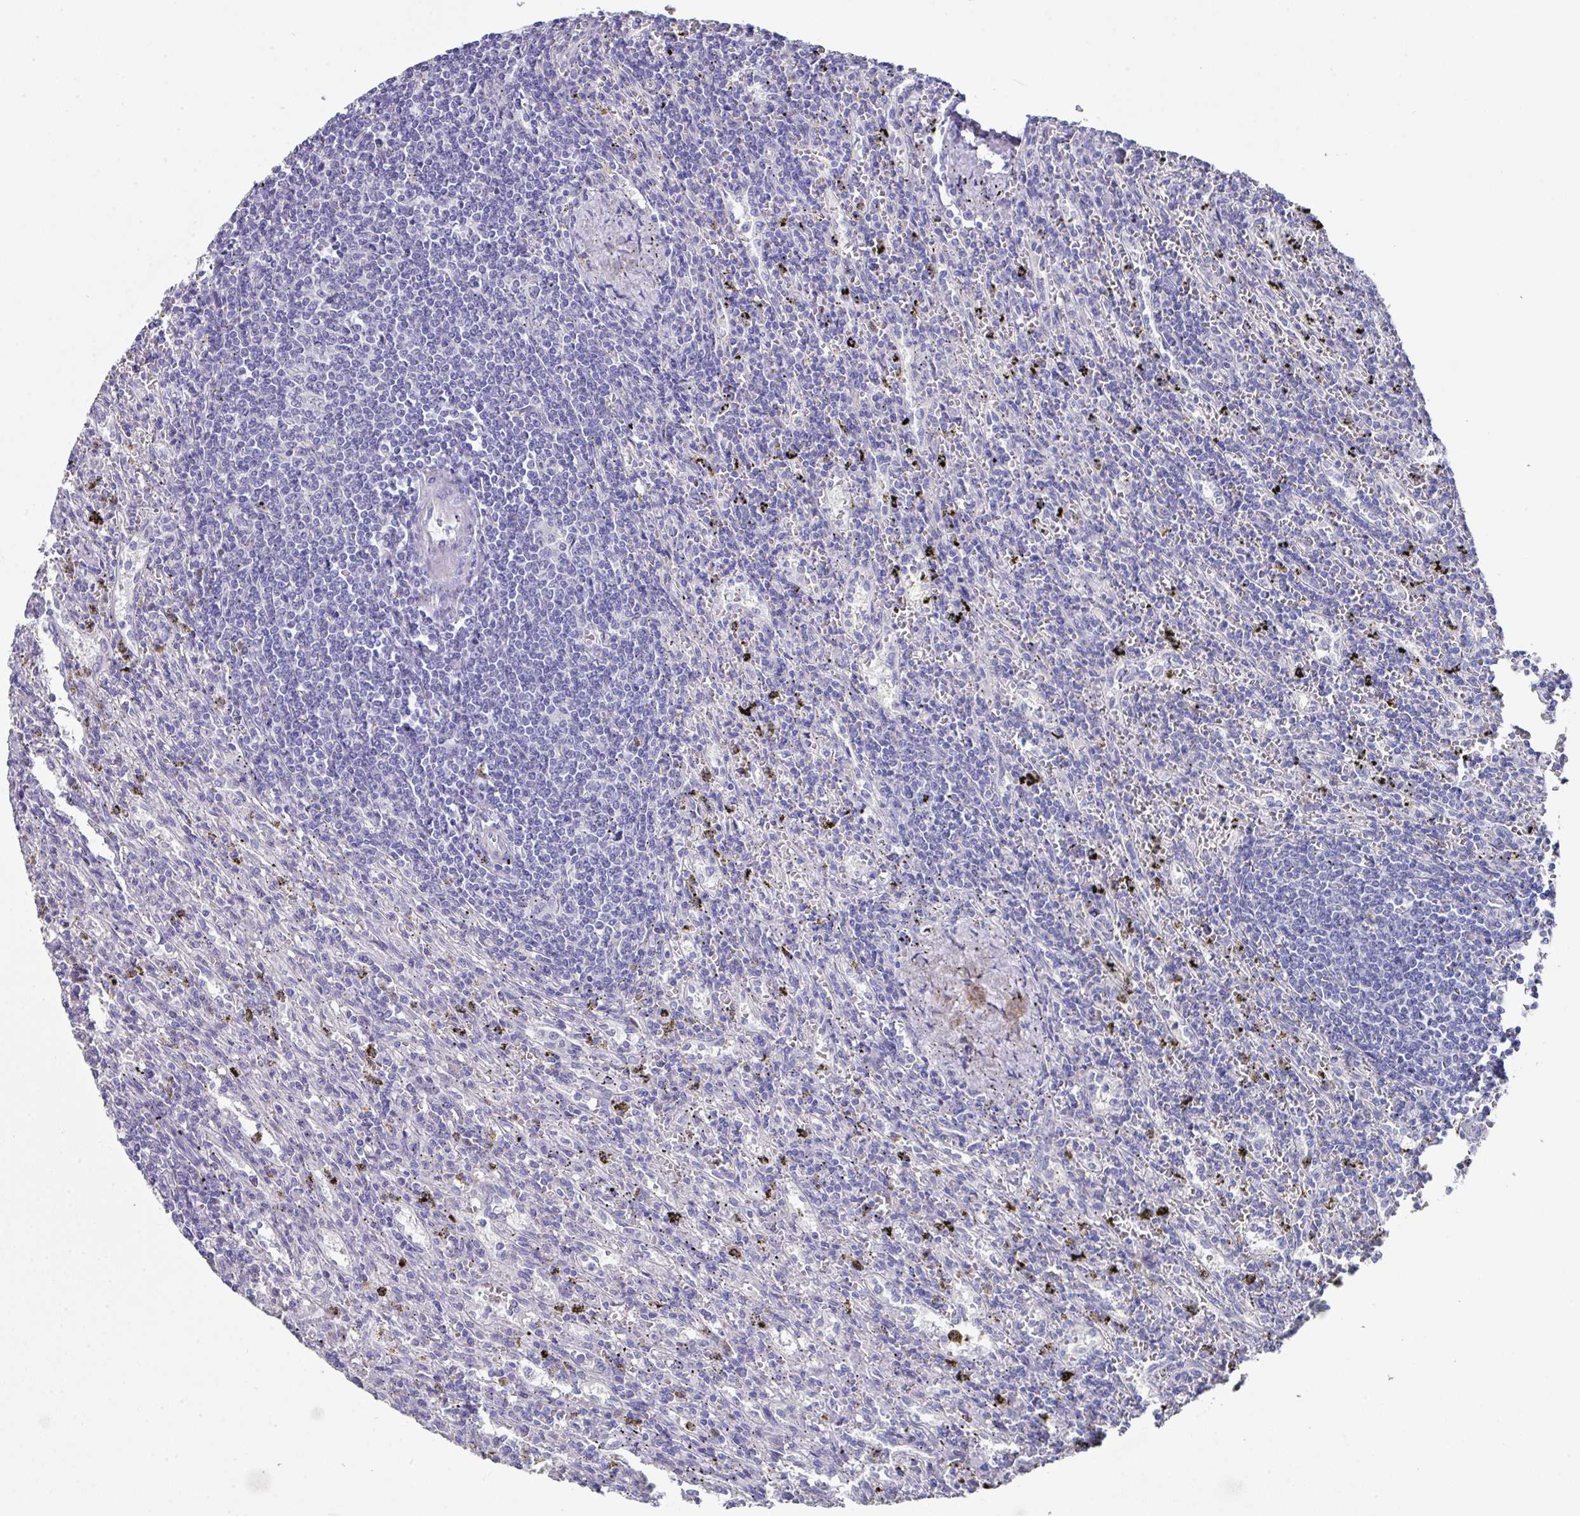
{"staining": {"intensity": "negative", "quantity": "none", "location": "none"}, "tissue": "lymphoma", "cell_type": "Tumor cells", "image_type": "cancer", "snomed": [{"axis": "morphology", "description": "Malignant lymphoma, non-Hodgkin's type, Low grade"}, {"axis": "topography", "description": "Spleen"}], "caption": "Tumor cells are negative for protein expression in human lymphoma.", "gene": "DAZL", "patient": {"sex": "male", "age": 76}}